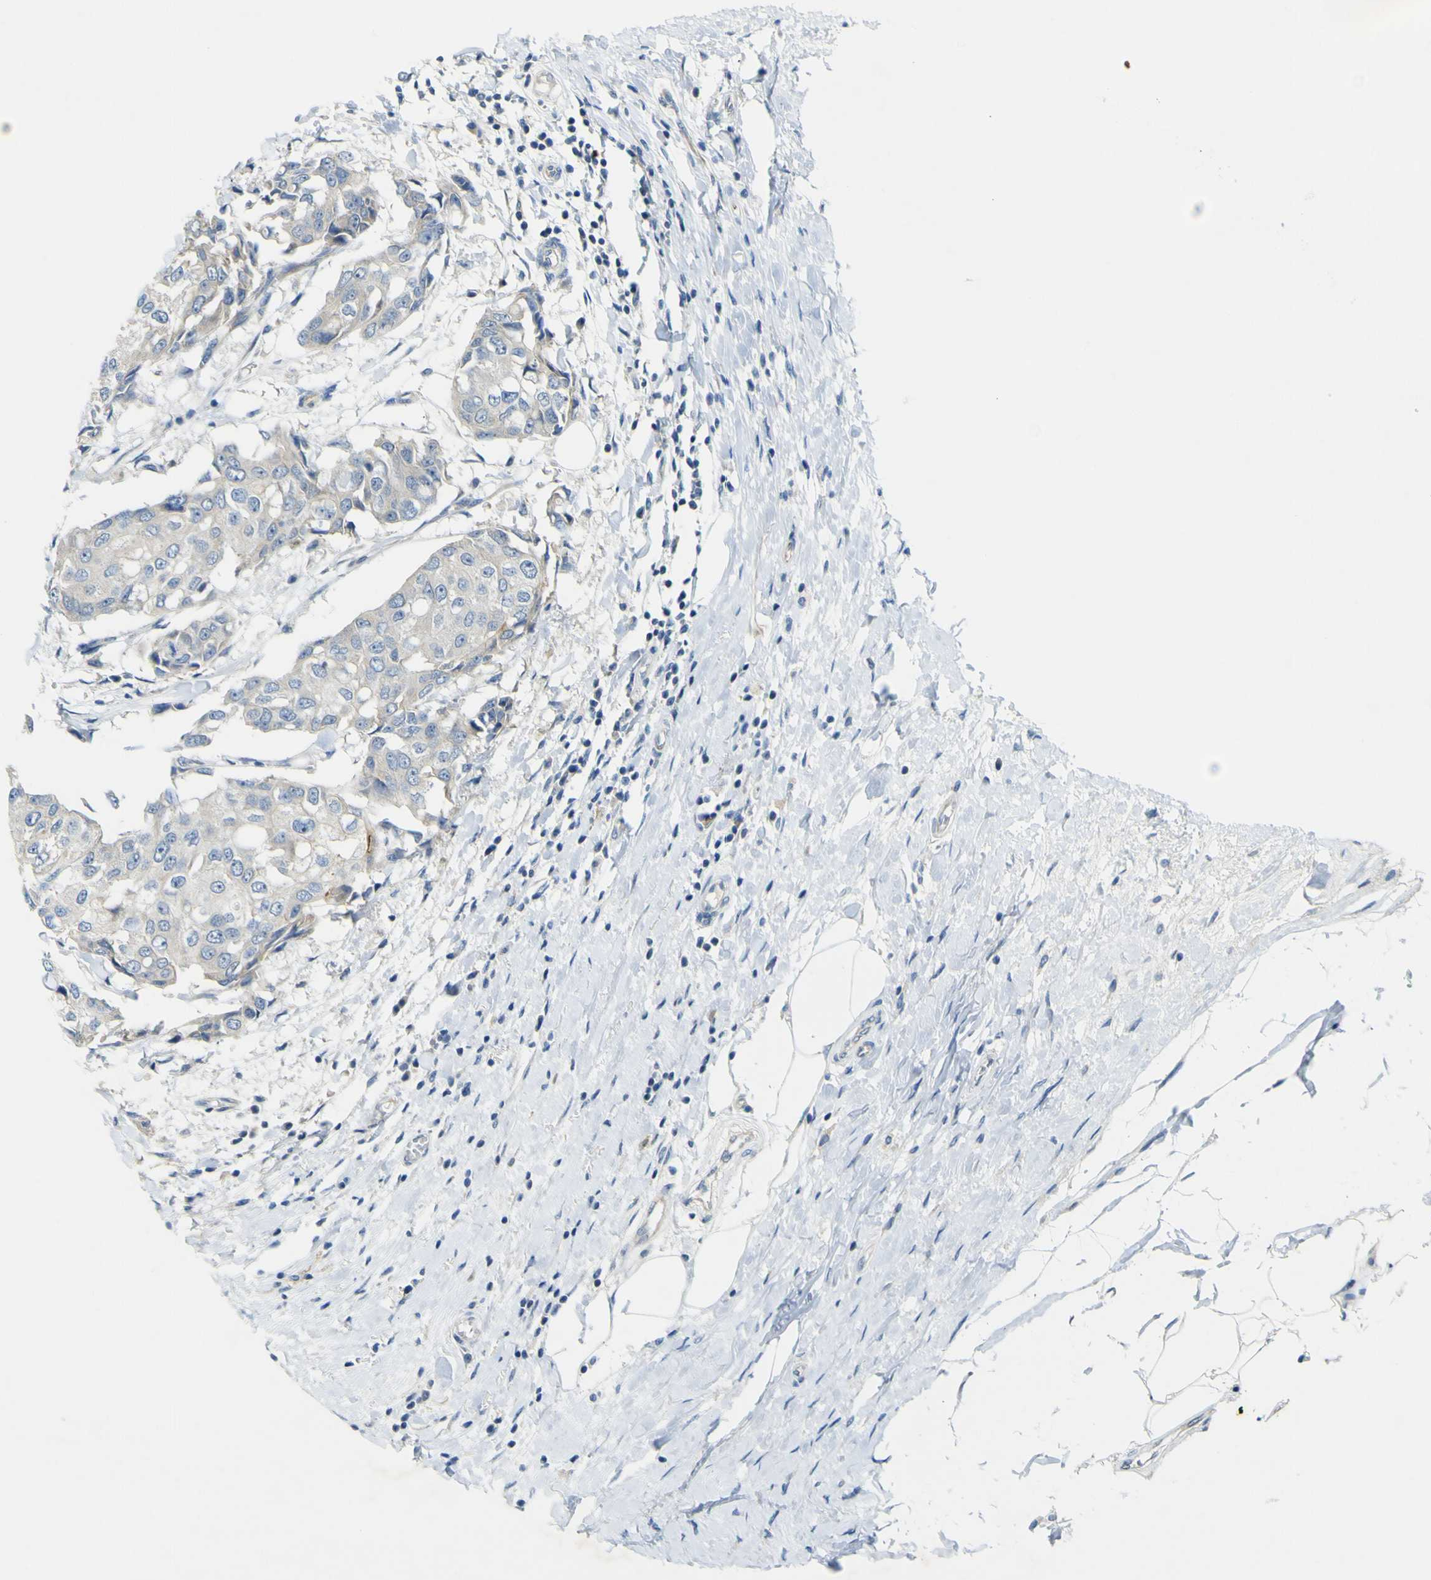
{"staining": {"intensity": "weak", "quantity": "<25%", "location": "cytoplasmic/membranous"}, "tissue": "breast cancer", "cell_type": "Tumor cells", "image_type": "cancer", "snomed": [{"axis": "morphology", "description": "Duct carcinoma"}, {"axis": "topography", "description": "Breast"}], "caption": "DAB immunohistochemical staining of breast cancer (invasive ductal carcinoma) displays no significant positivity in tumor cells. Brightfield microscopy of immunohistochemistry stained with DAB (brown) and hematoxylin (blue), captured at high magnification.", "gene": "LDLR", "patient": {"sex": "female", "age": 27}}